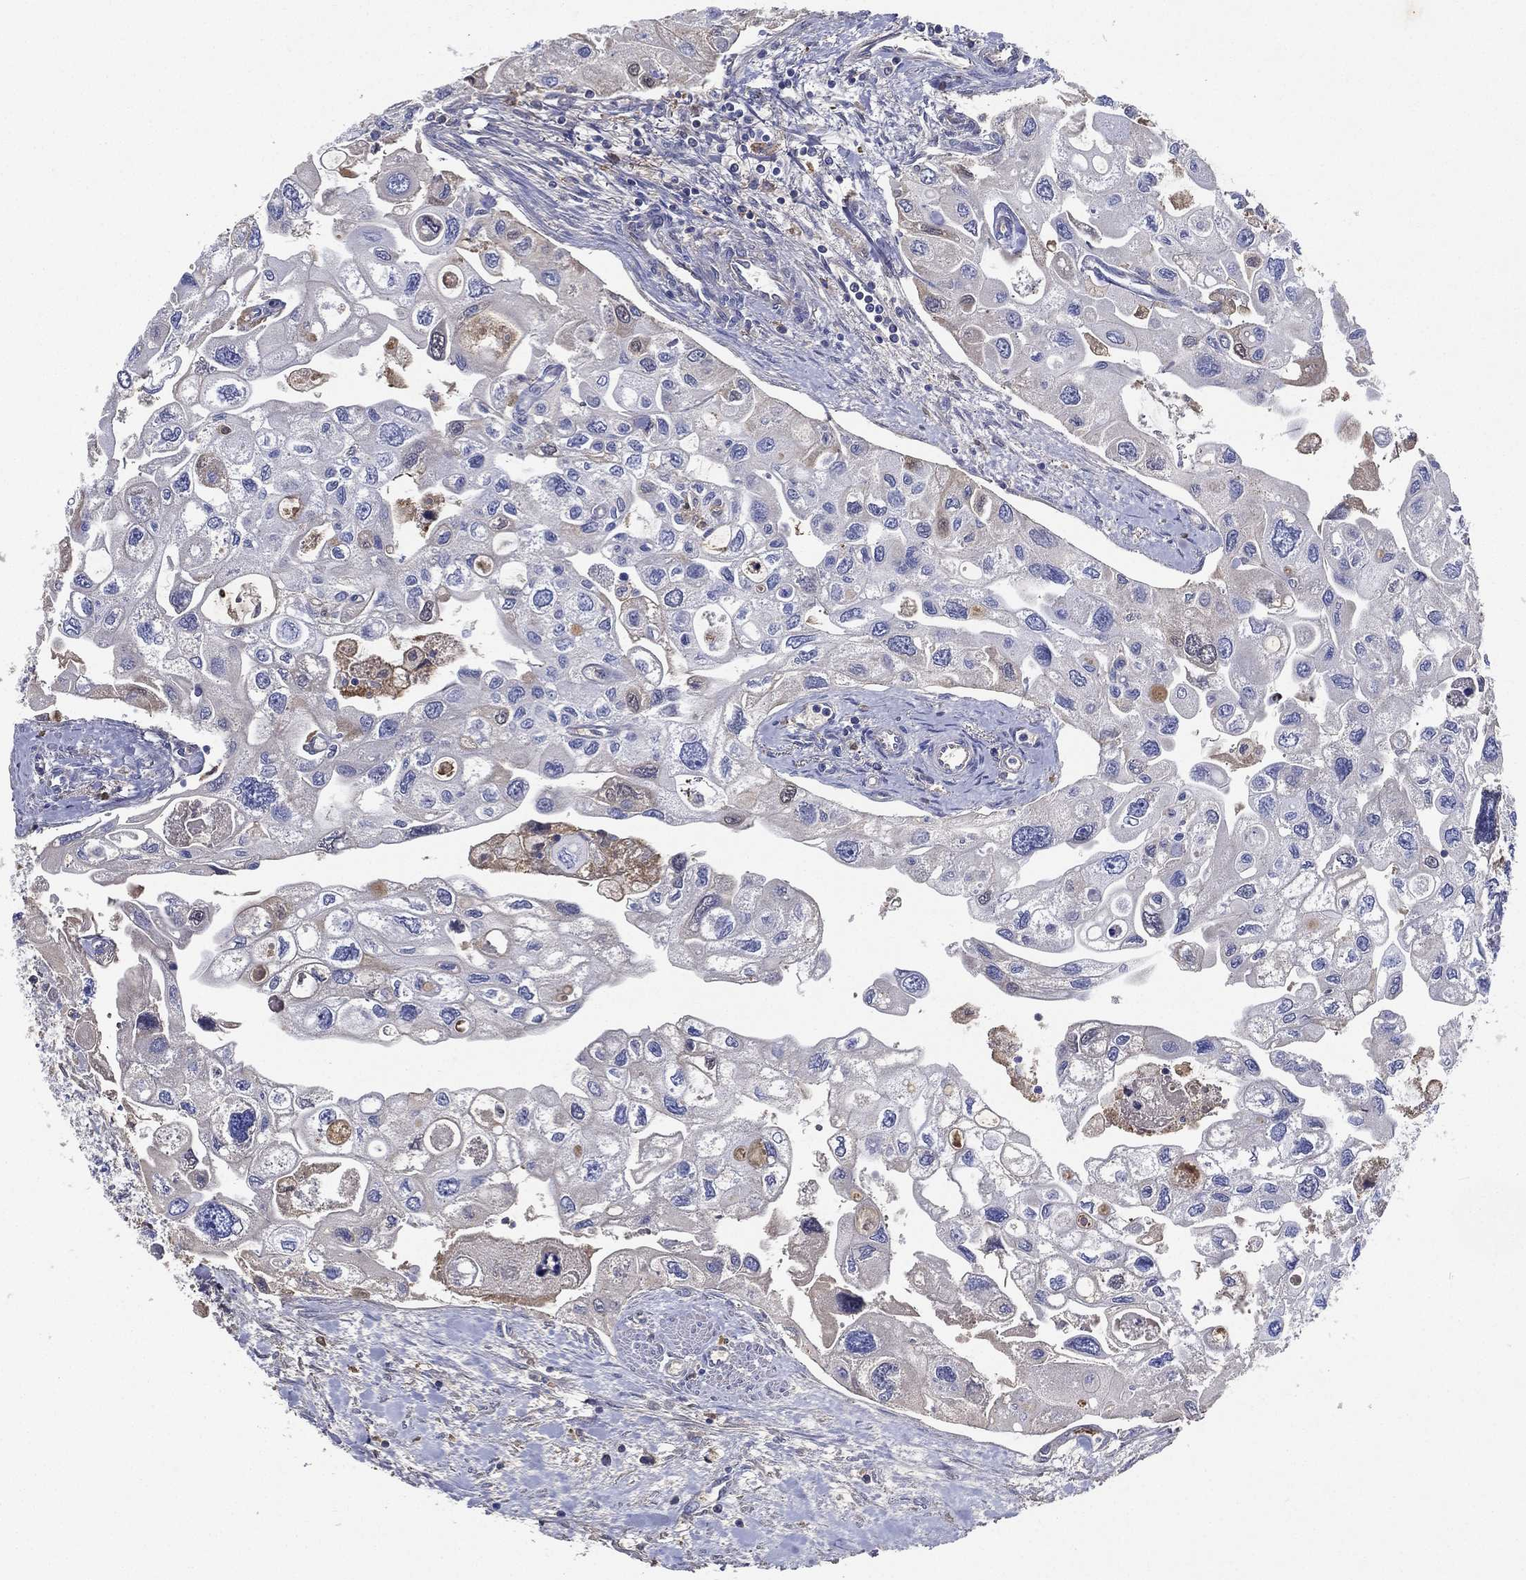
{"staining": {"intensity": "negative", "quantity": "none", "location": "none"}, "tissue": "urothelial cancer", "cell_type": "Tumor cells", "image_type": "cancer", "snomed": [{"axis": "morphology", "description": "Urothelial carcinoma, High grade"}, {"axis": "topography", "description": "Urinary bladder"}], "caption": "This is an immunohistochemistry micrograph of urothelial cancer. There is no expression in tumor cells.", "gene": "TMPRSS11D", "patient": {"sex": "male", "age": 59}}